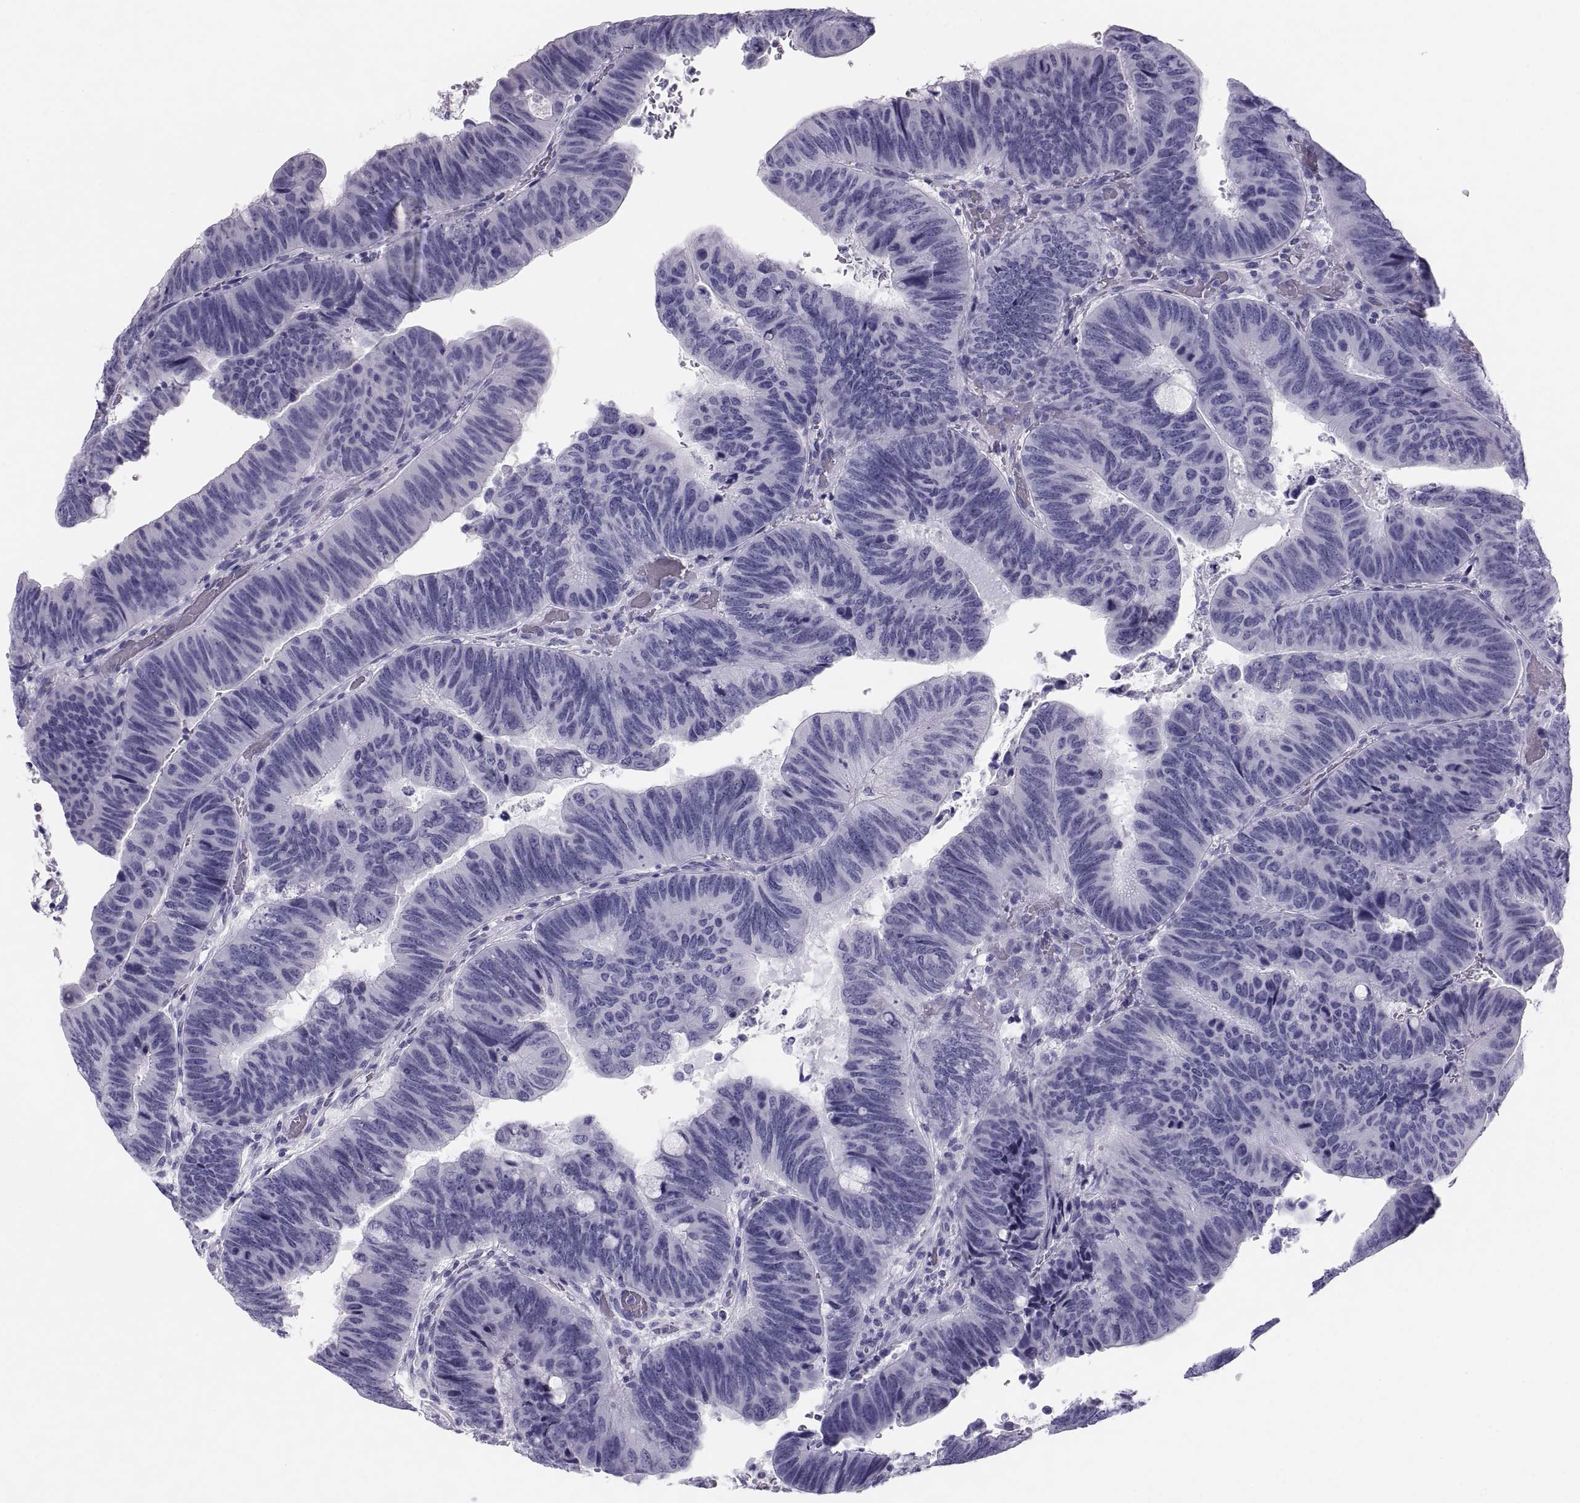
{"staining": {"intensity": "negative", "quantity": "none", "location": "none"}, "tissue": "colorectal cancer", "cell_type": "Tumor cells", "image_type": "cancer", "snomed": [{"axis": "morphology", "description": "Normal tissue, NOS"}, {"axis": "morphology", "description": "Adenocarcinoma, NOS"}, {"axis": "topography", "description": "Rectum"}], "caption": "Tumor cells show no significant protein expression in colorectal adenocarcinoma.", "gene": "PAX2", "patient": {"sex": "male", "age": 92}}